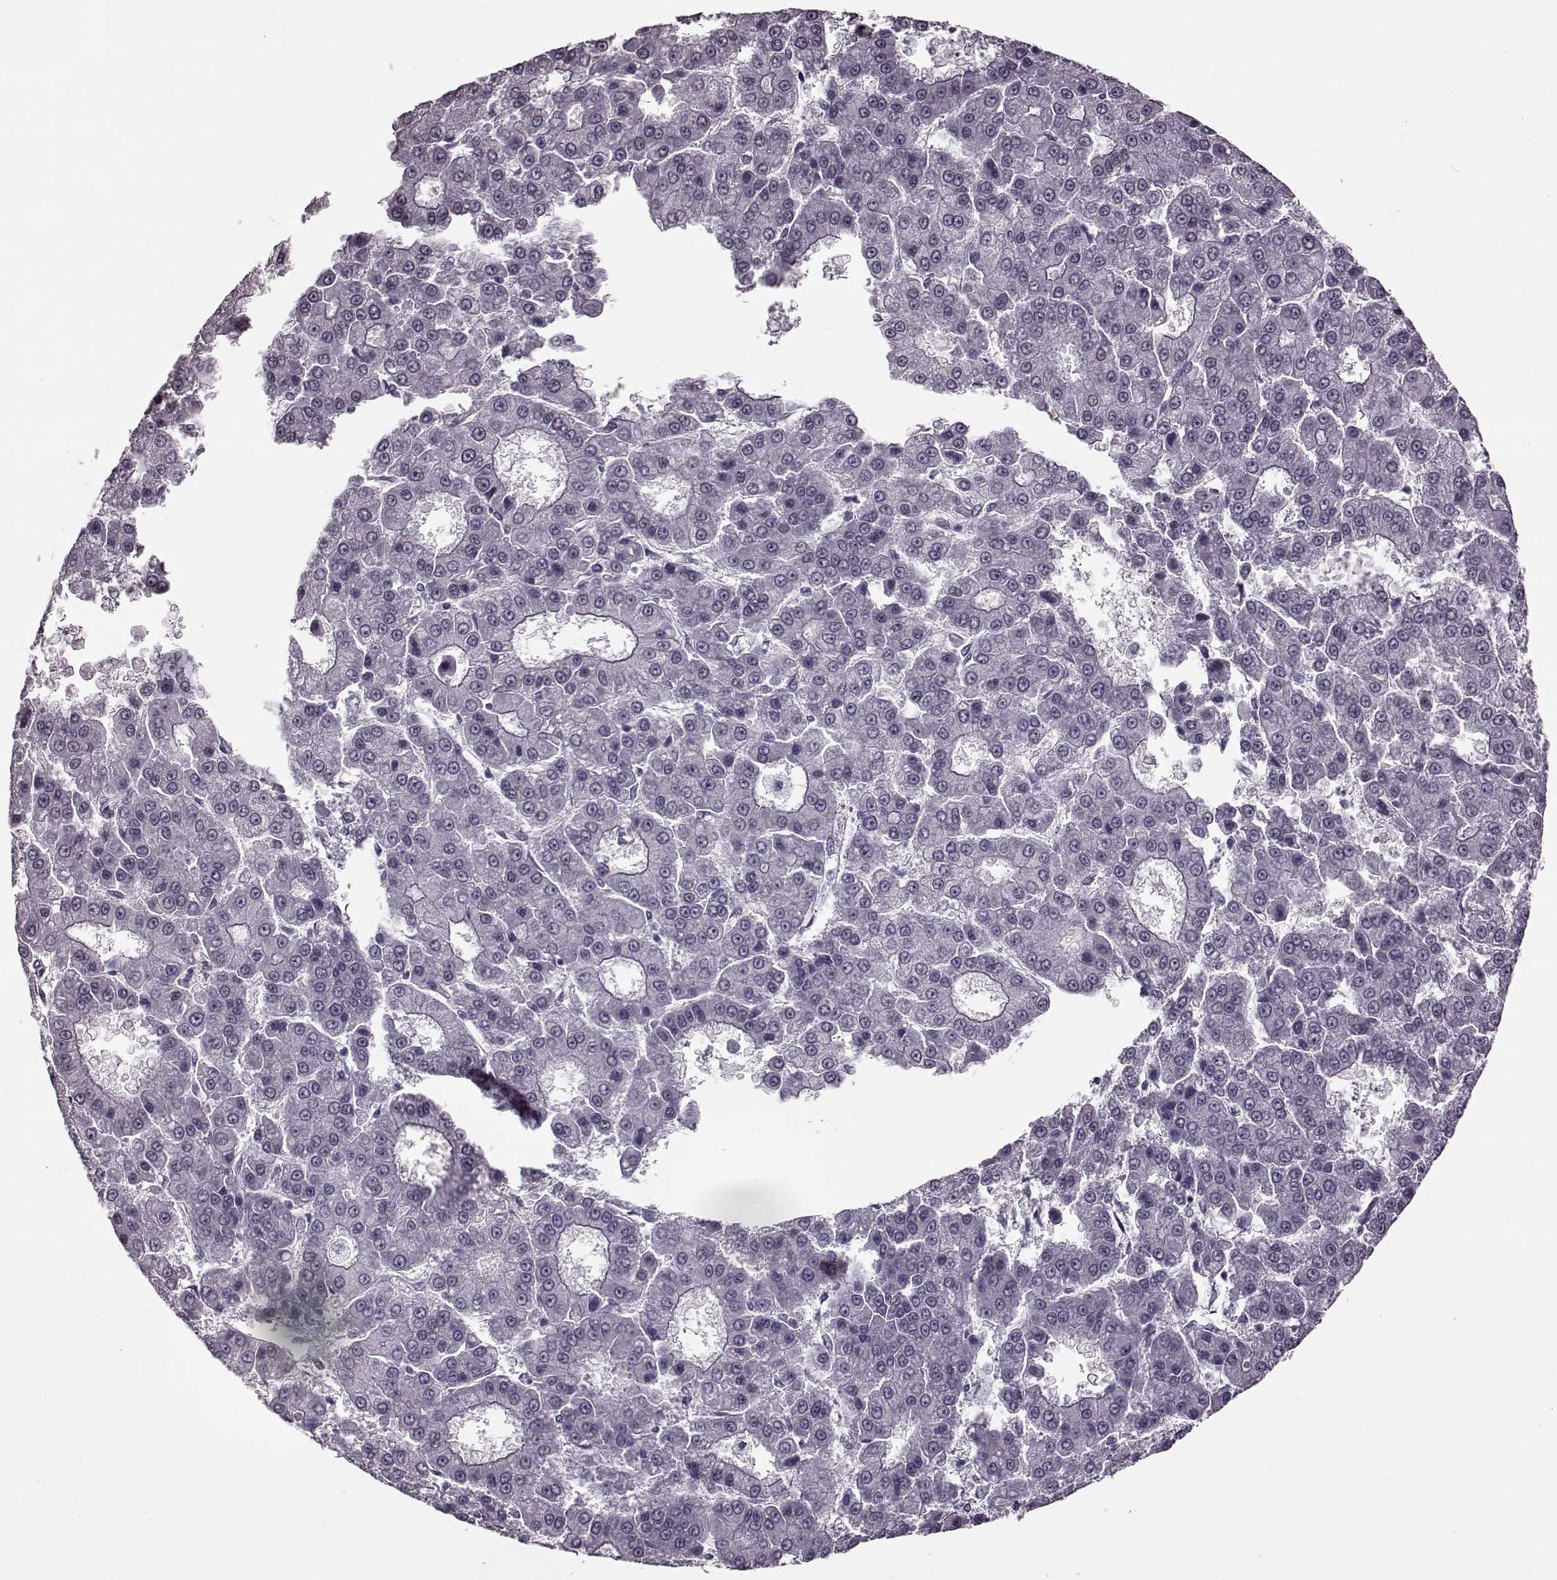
{"staining": {"intensity": "negative", "quantity": "none", "location": "none"}, "tissue": "liver cancer", "cell_type": "Tumor cells", "image_type": "cancer", "snomed": [{"axis": "morphology", "description": "Carcinoma, Hepatocellular, NOS"}, {"axis": "topography", "description": "Liver"}], "caption": "Immunohistochemical staining of human liver cancer (hepatocellular carcinoma) reveals no significant positivity in tumor cells.", "gene": "STX1B", "patient": {"sex": "male", "age": 70}}